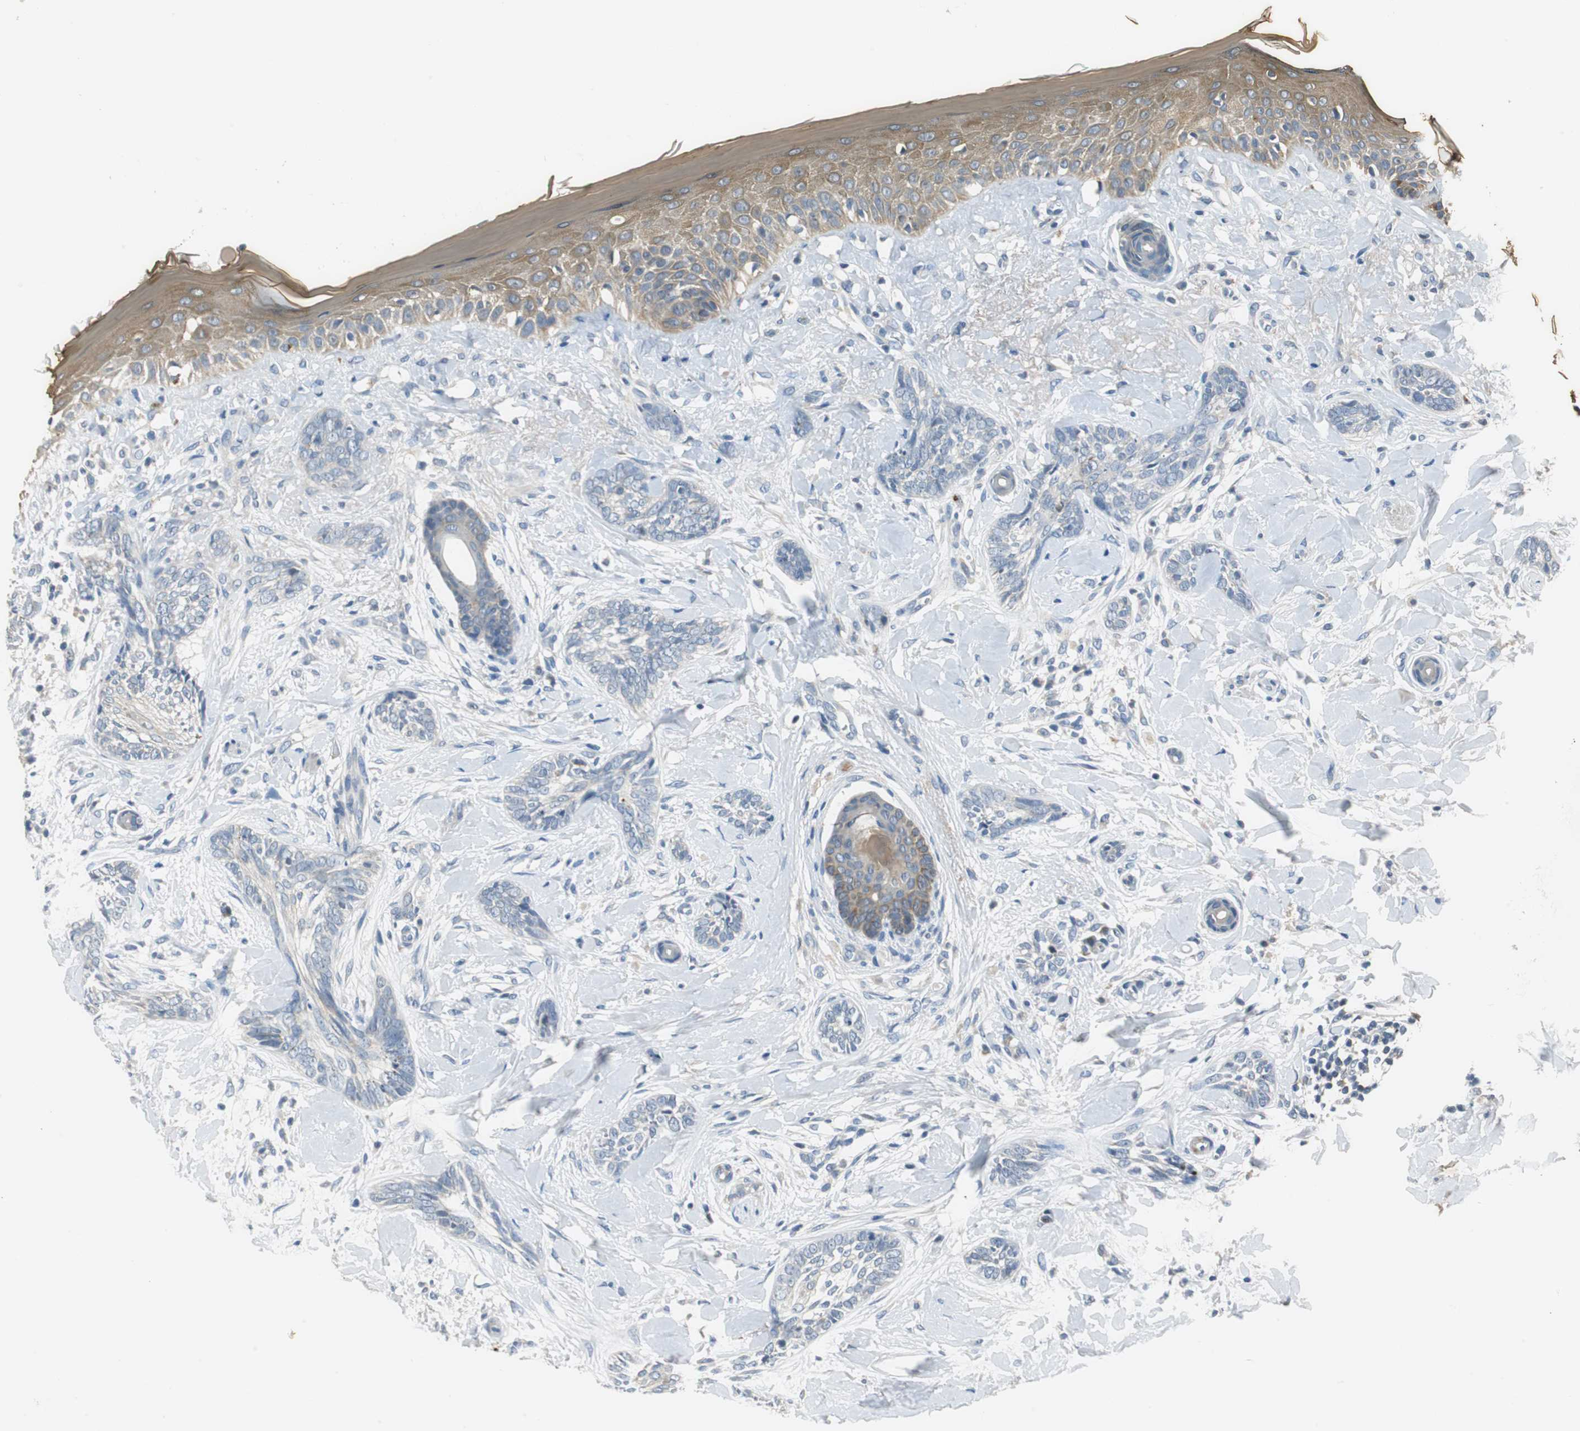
{"staining": {"intensity": "negative", "quantity": "none", "location": "none"}, "tissue": "skin cancer", "cell_type": "Tumor cells", "image_type": "cancer", "snomed": [{"axis": "morphology", "description": "Basal cell carcinoma"}, {"axis": "topography", "description": "Skin"}], "caption": "Immunohistochemistry histopathology image of neoplastic tissue: human skin cancer (basal cell carcinoma) stained with DAB (3,3'-diaminobenzidine) displays no significant protein positivity in tumor cells. Nuclei are stained in blue.", "gene": "FADS2", "patient": {"sex": "female", "age": 58}}